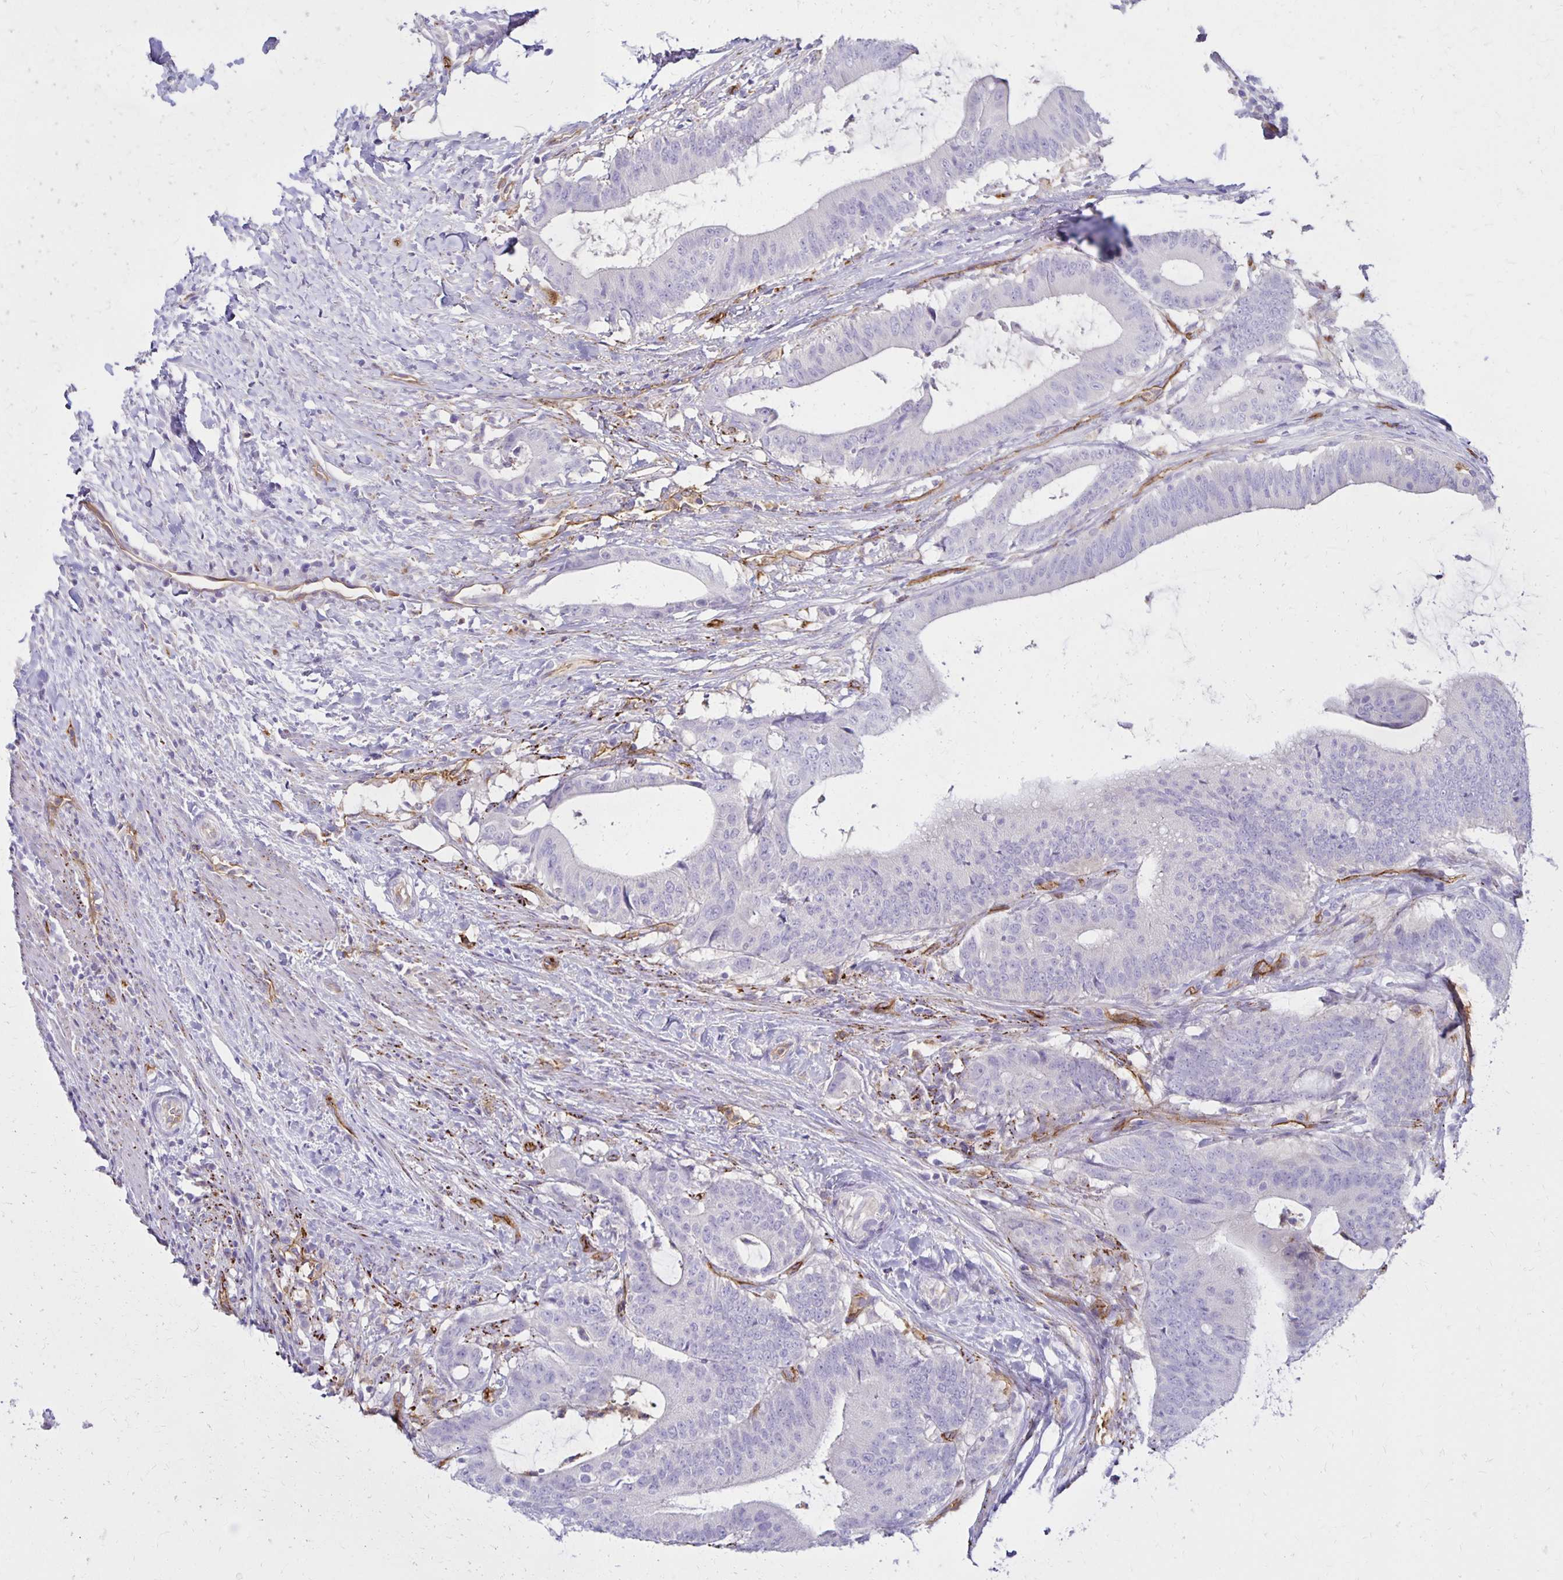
{"staining": {"intensity": "negative", "quantity": "none", "location": "none"}, "tissue": "colorectal cancer", "cell_type": "Tumor cells", "image_type": "cancer", "snomed": [{"axis": "morphology", "description": "Adenocarcinoma, NOS"}, {"axis": "topography", "description": "Colon"}], "caption": "There is no significant expression in tumor cells of adenocarcinoma (colorectal). (Brightfield microscopy of DAB (3,3'-diaminobenzidine) immunohistochemistry at high magnification).", "gene": "TTYH1", "patient": {"sex": "female", "age": 43}}